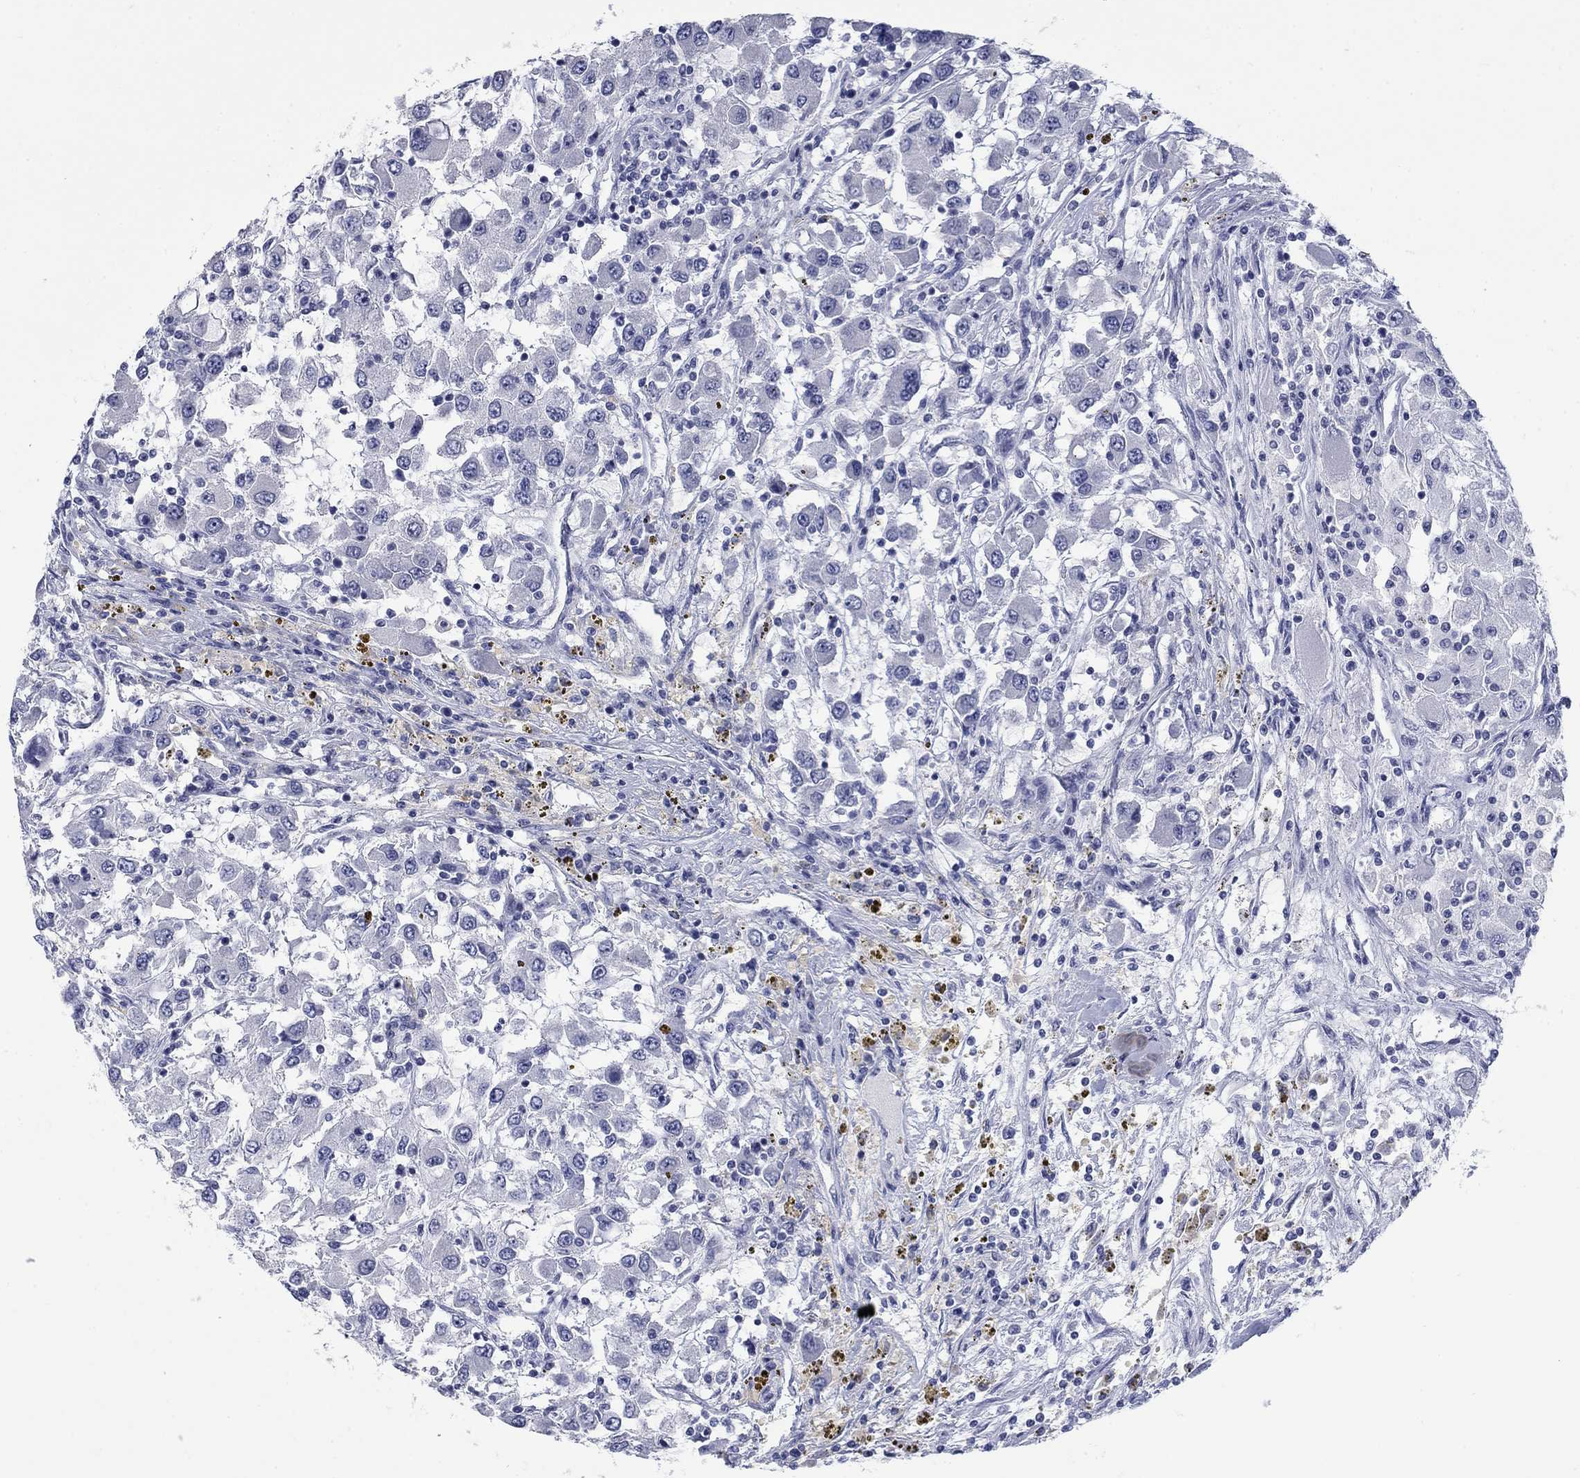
{"staining": {"intensity": "negative", "quantity": "none", "location": "none"}, "tissue": "renal cancer", "cell_type": "Tumor cells", "image_type": "cancer", "snomed": [{"axis": "morphology", "description": "Adenocarcinoma, NOS"}, {"axis": "topography", "description": "Kidney"}], "caption": "High magnification brightfield microscopy of renal adenocarcinoma stained with DAB (brown) and counterstained with hematoxylin (blue): tumor cells show no significant expression.", "gene": "NPAS3", "patient": {"sex": "female", "age": 67}}